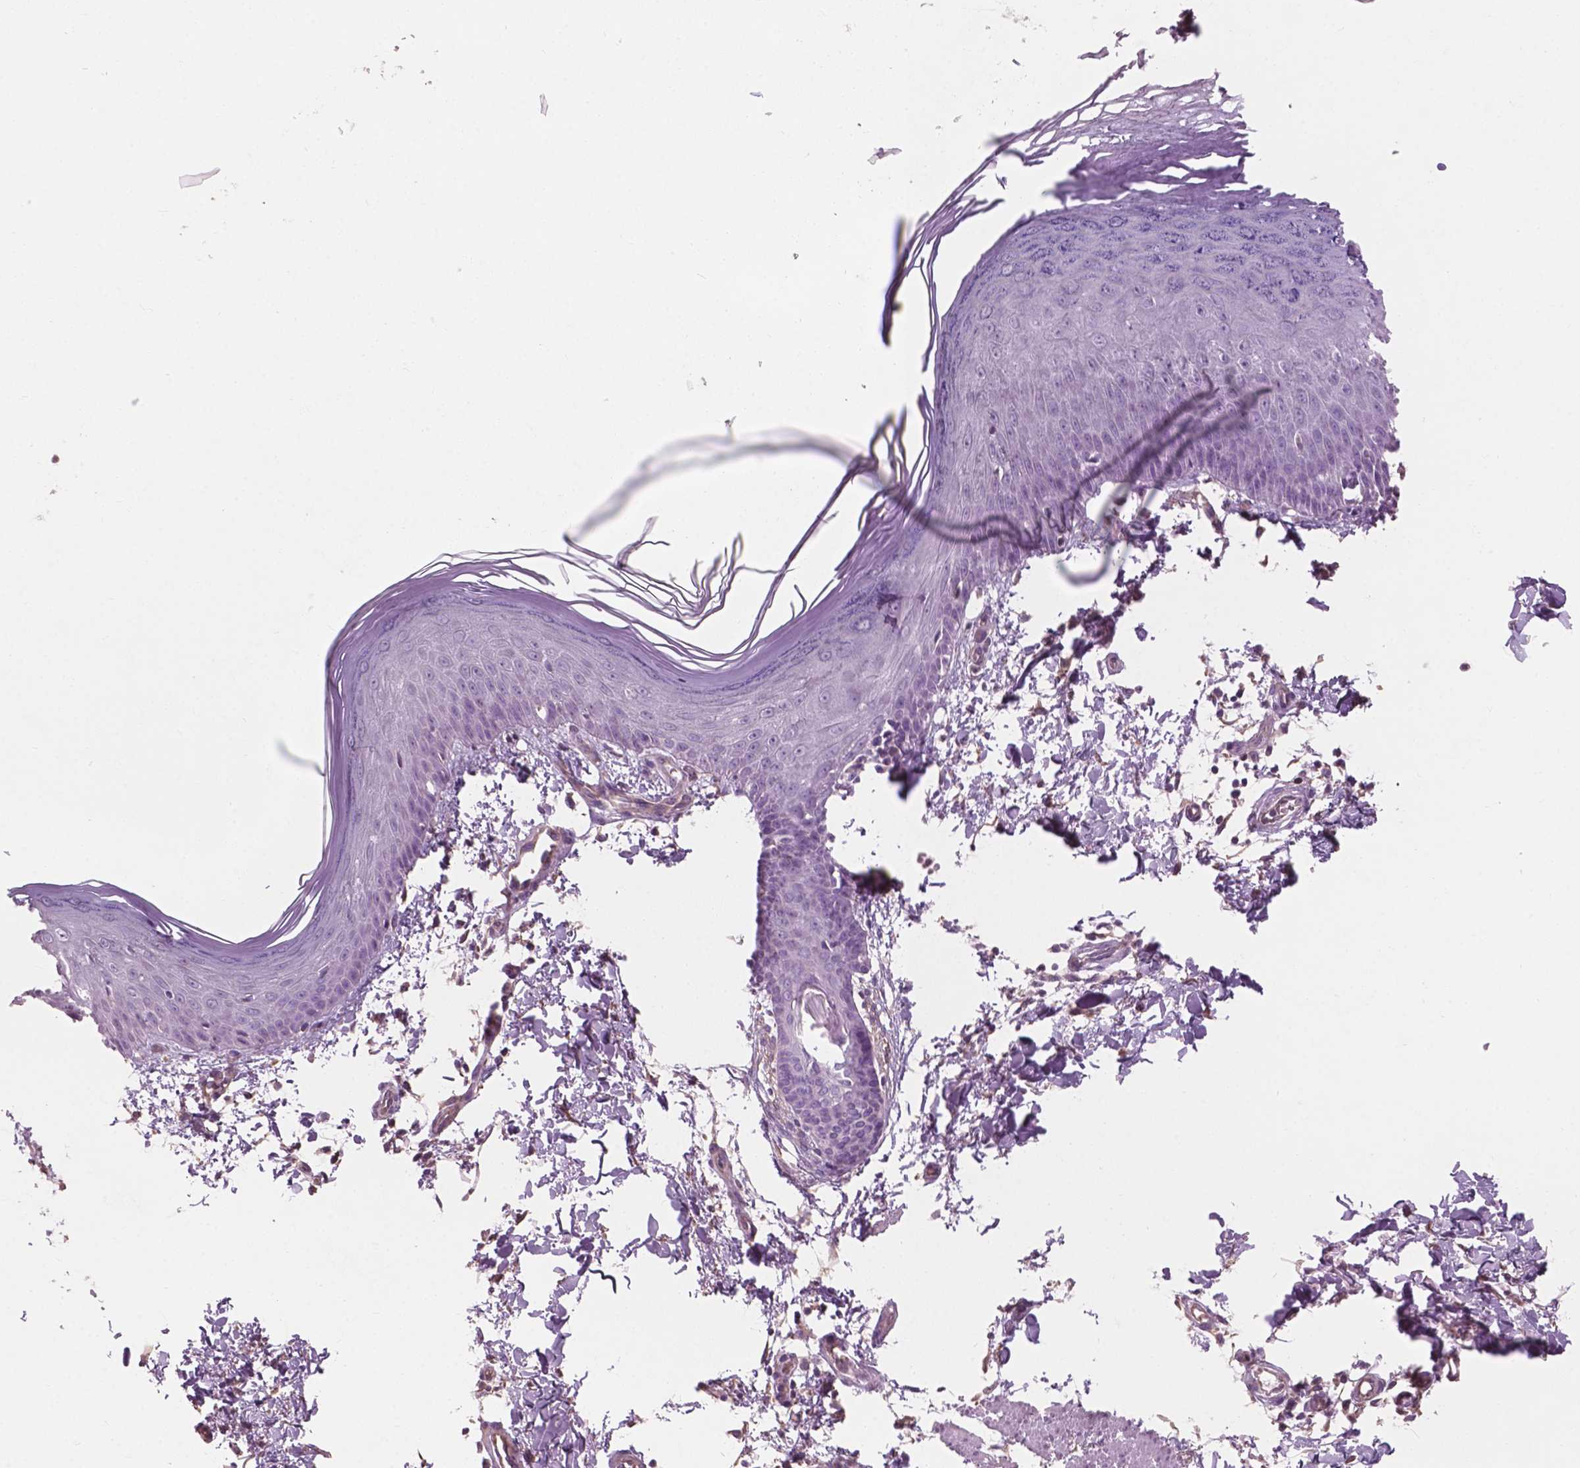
{"staining": {"intensity": "negative", "quantity": "none", "location": "none"}, "tissue": "skin", "cell_type": "Fibroblasts", "image_type": "normal", "snomed": [{"axis": "morphology", "description": "Normal tissue, NOS"}, {"axis": "topography", "description": "Skin"}], "caption": "Image shows no significant protein expression in fibroblasts of benign skin. (DAB (3,3'-diaminobenzidine) IHC visualized using brightfield microscopy, high magnification).", "gene": "AWAT1", "patient": {"sex": "female", "age": 62}}